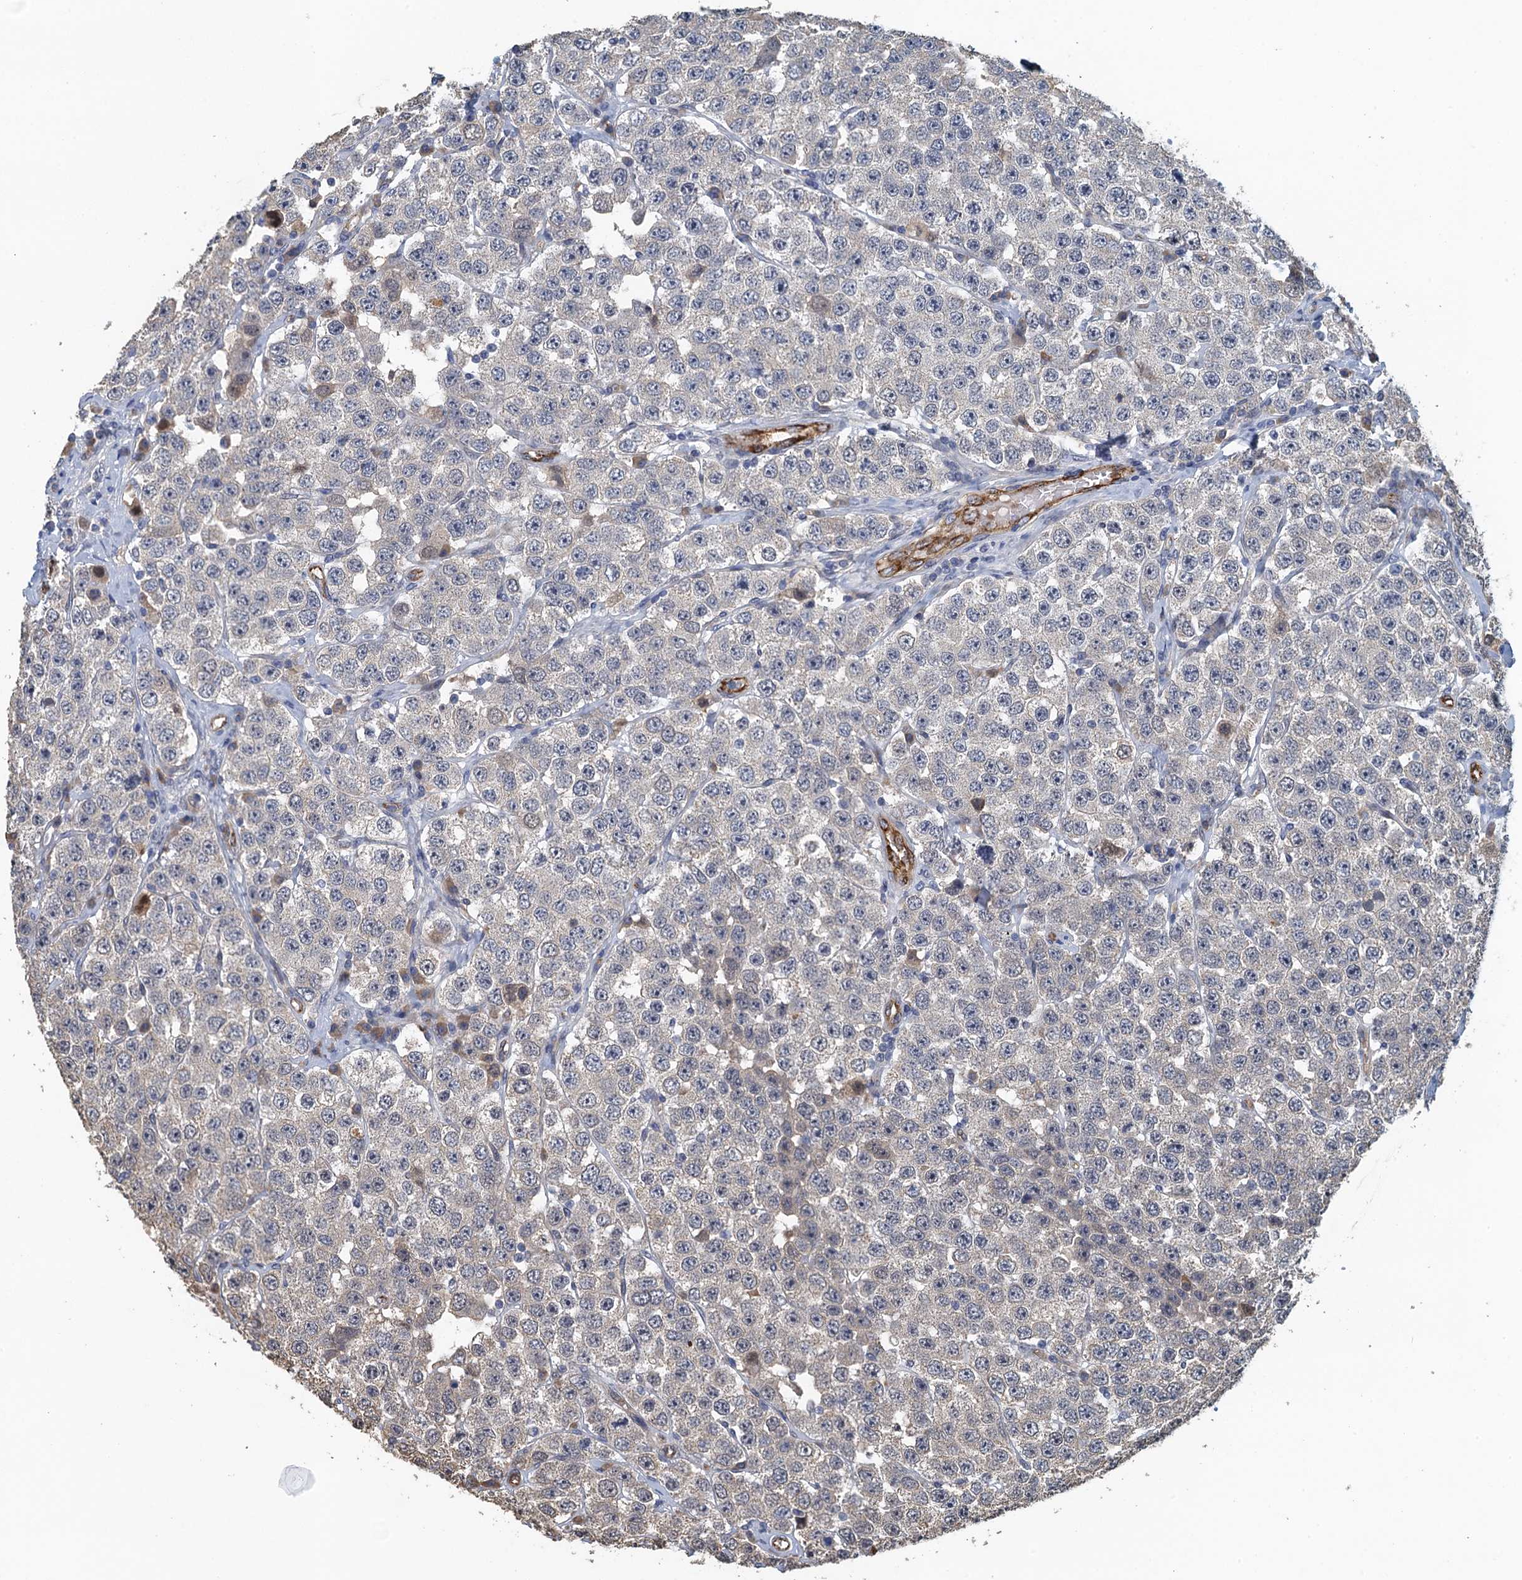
{"staining": {"intensity": "negative", "quantity": "none", "location": "none"}, "tissue": "testis cancer", "cell_type": "Tumor cells", "image_type": "cancer", "snomed": [{"axis": "morphology", "description": "Seminoma, NOS"}, {"axis": "topography", "description": "Testis"}], "caption": "IHC of testis seminoma shows no staining in tumor cells.", "gene": "ACSBG1", "patient": {"sex": "male", "age": 28}}